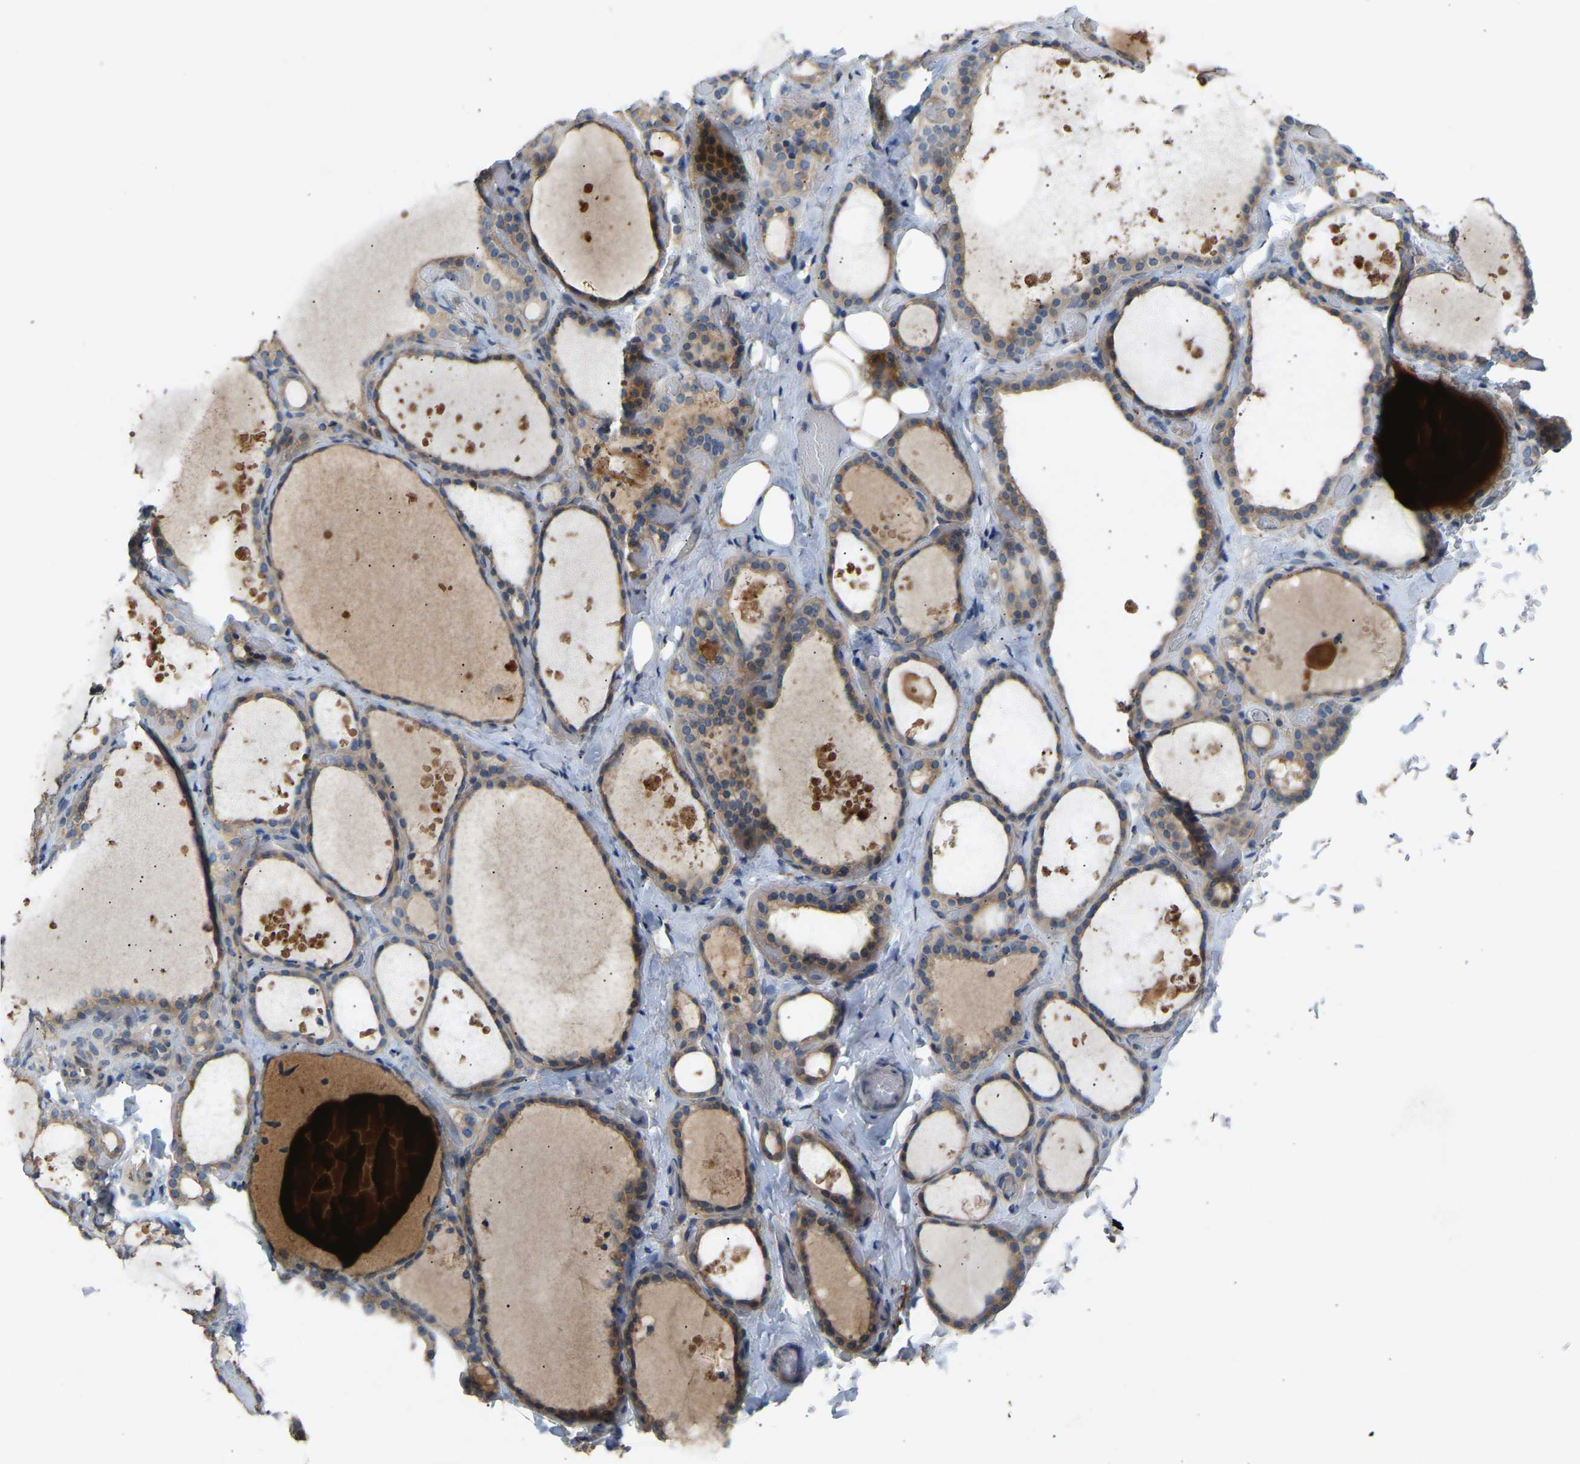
{"staining": {"intensity": "moderate", "quantity": "25%-75%", "location": "cytoplasmic/membranous"}, "tissue": "thyroid gland", "cell_type": "Glandular cells", "image_type": "normal", "snomed": [{"axis": "morphology", "description": "Normal tissue, NOS"}, {"axis": "topography", "description": "Thyroid gland"}], "caption": "Thyroid gland stained for a protein (brown) exhibits moderate cytoplasmic/membranous positive staining in approximately 25%-75% of glandular cells.", "gene": "RGP1", "patient": {"sex": "female", "age": 44}}